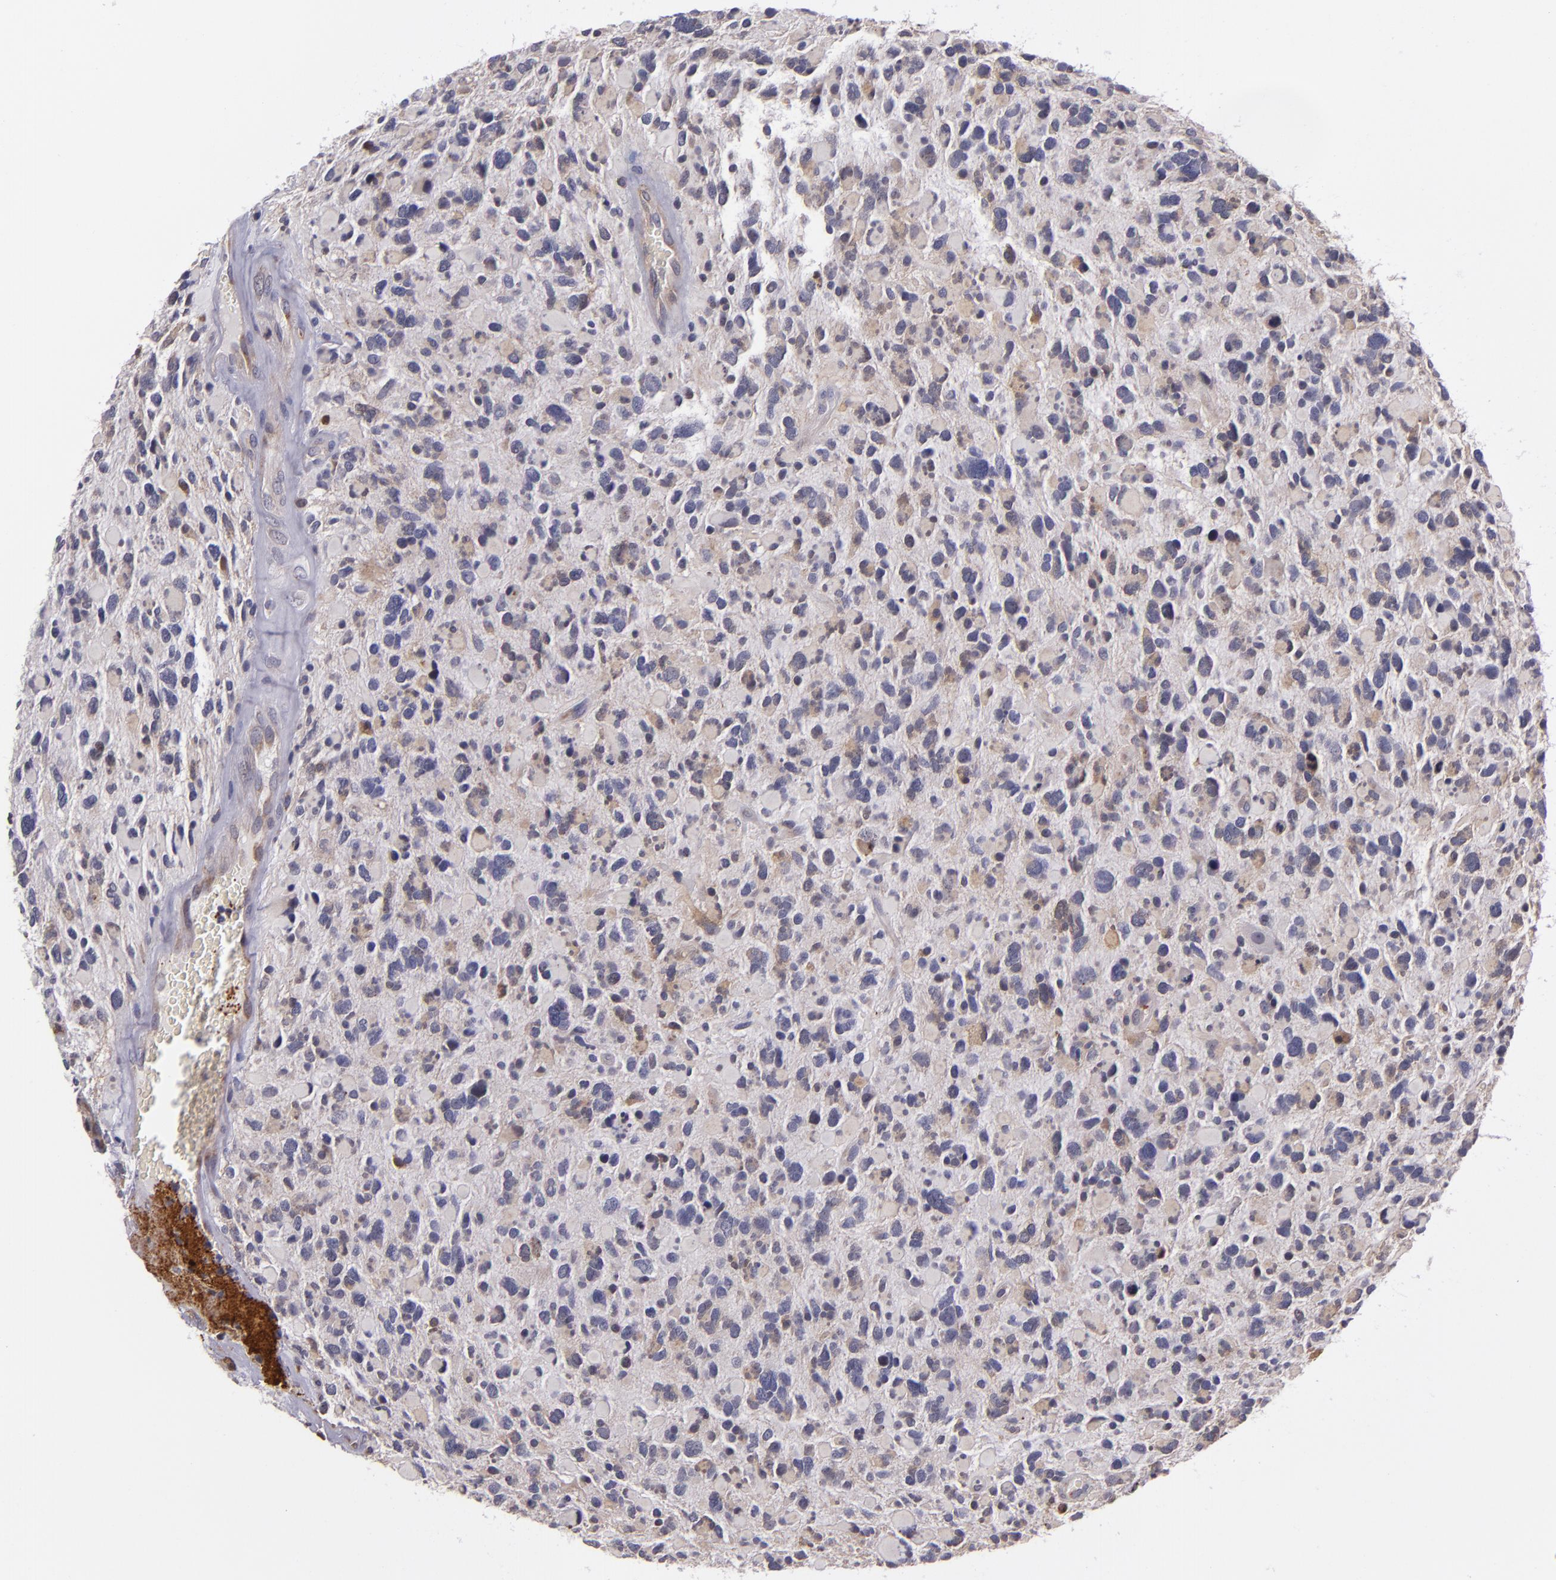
{"staining": {"intensity": "weak", "quantity": "<25%", "location": "cytoplasmic/membranous"}, "tissue": "glioma", "cell_type": "Tumor cells", "image_type": "cancer", "snomed": [{"axis": "morphology", "description": "Glioma, malignant, High grade"}, {"axis": "topography", "description": "Brain"}], "caption": "This is an immunohistochemistry micrograph of glioma. There is no staining in tumor cells.", "gene": "SYTL4", "patient": {"sex": "female", "age": 37}}